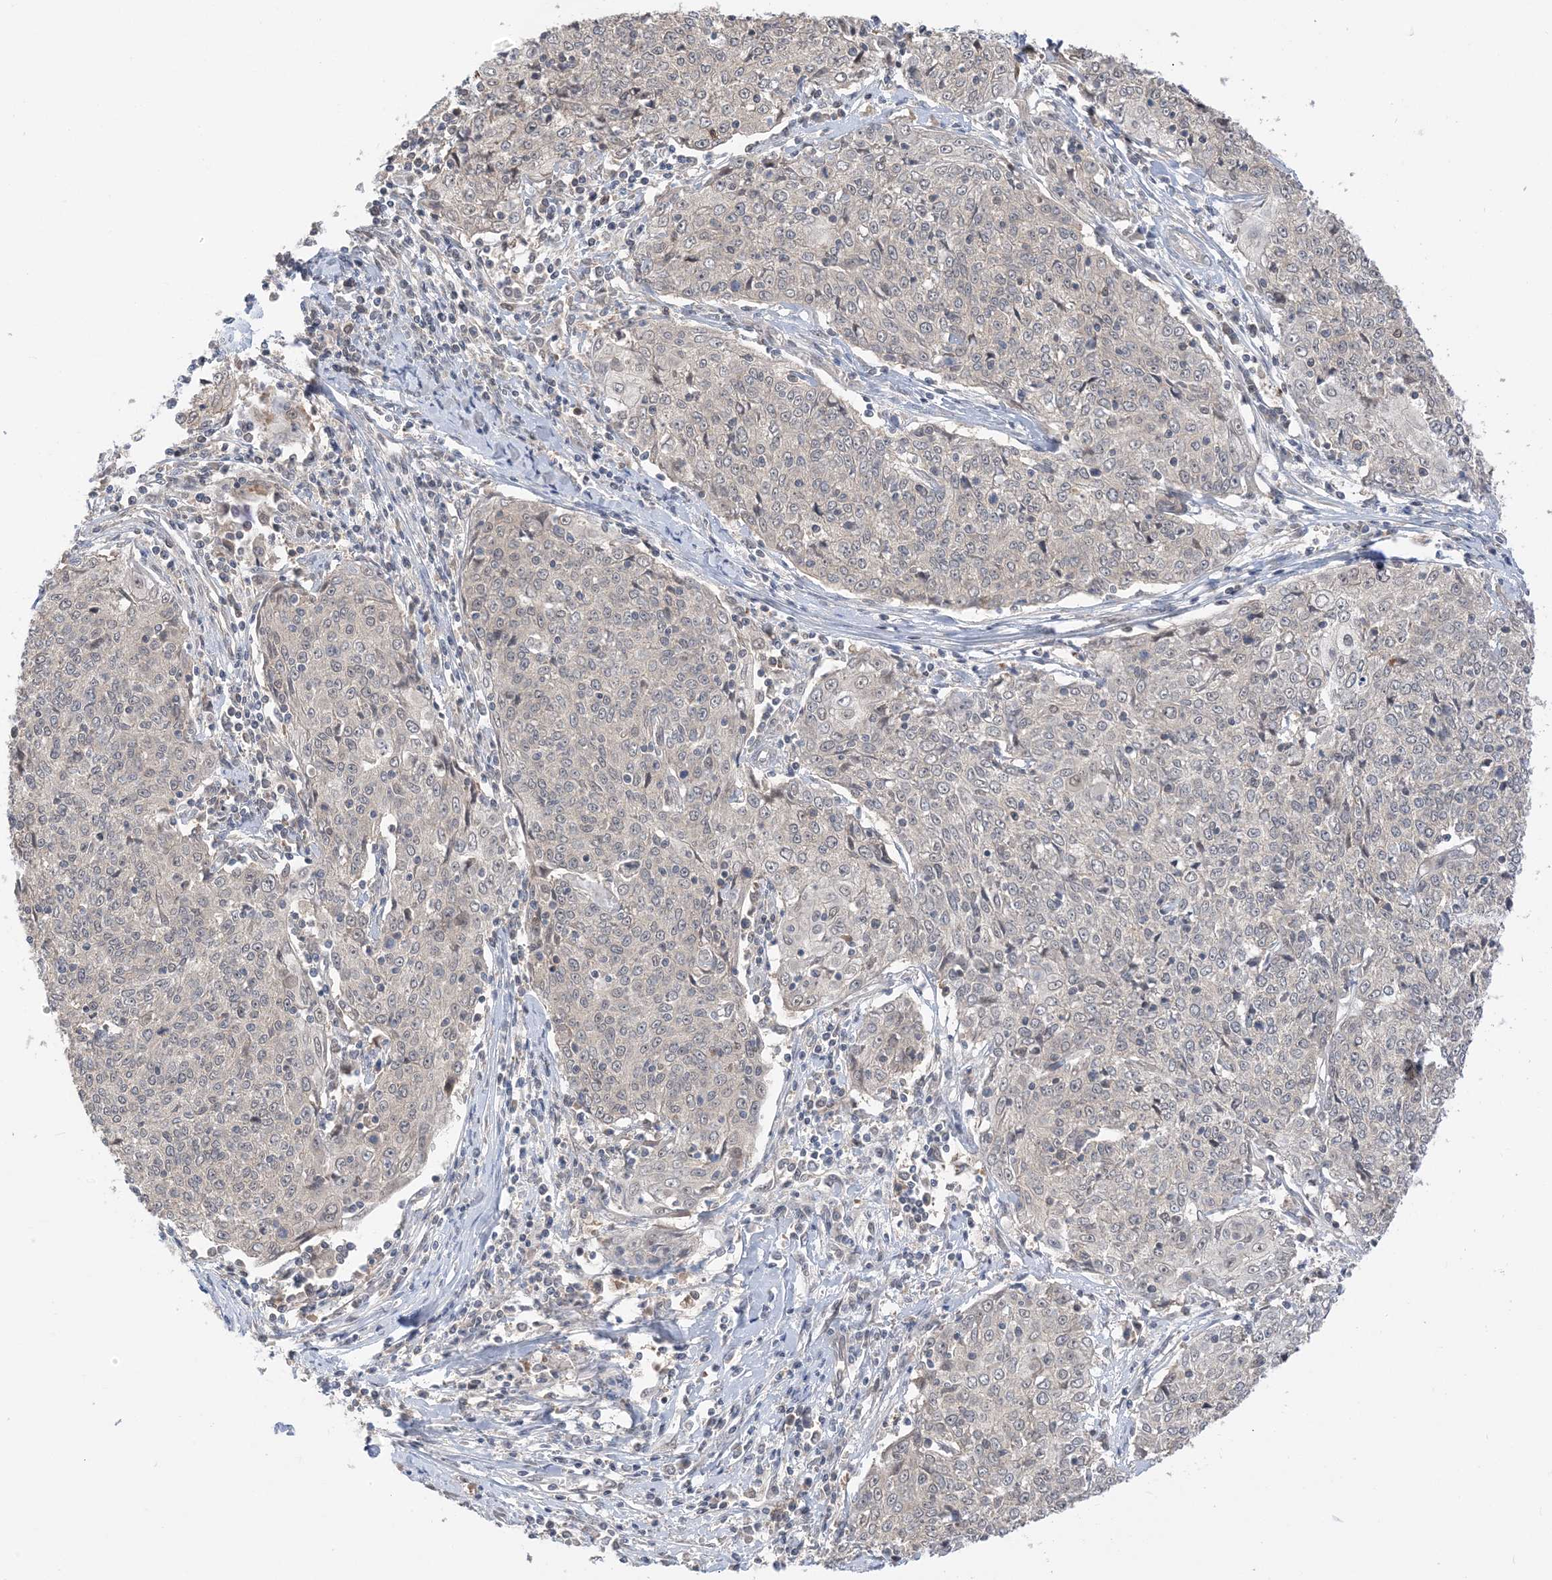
{"staining": {"intensity": "negative", "quantity": "none", "location": "none"}, "tissue": "cervical cancer", "cell_type": "Tumor cells", "image_type": "cancer", "snomed": [{"axis": "morphology", "description": "Squamous cell carcinoma, NOS"}, {"axis": "topography", "description": "Cervix"}], "caption": "Tumor cells are negative for brown protein staining in cervical squamous cell carcinoma.", "gene": "WDR26", "patient": {"sex": "female", "age": 48}}